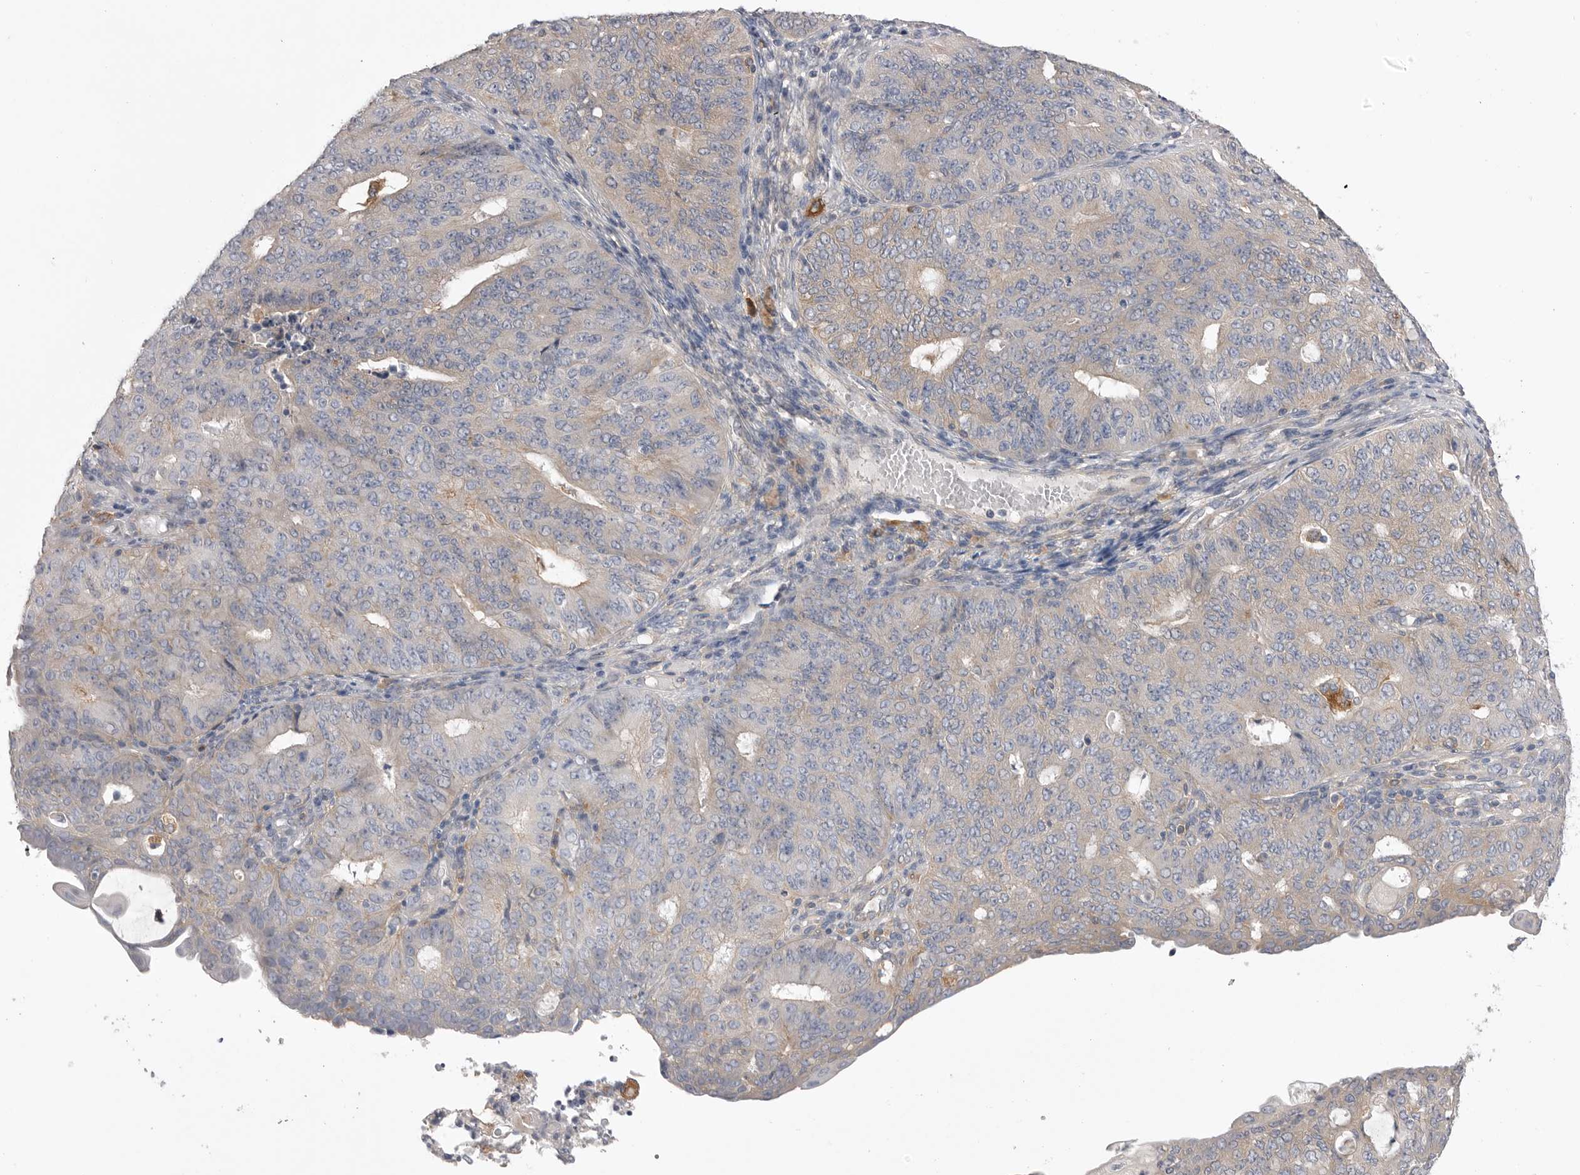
{"staining": {"intensity": "weak", "quantity": "<25%", "location": "cytoplasmic/membranous"}, "tissue": "endometrial cancer", "cell_type": "Tumor cells", "image_type": "cancer", "snomed": [{"axis": "morphology", "description": "Adenocarcinoma, NOS"}, {"axis": "topography", "description": "Endometrium"}], "caption": "Immunohistochemistry histopathology image of endometrial adenocarcinoma stained for a protein (brown), which exhibits no expression in tumor cells.", "gene": "VAC14", "patient": {"sex": "female", "age": 32}}